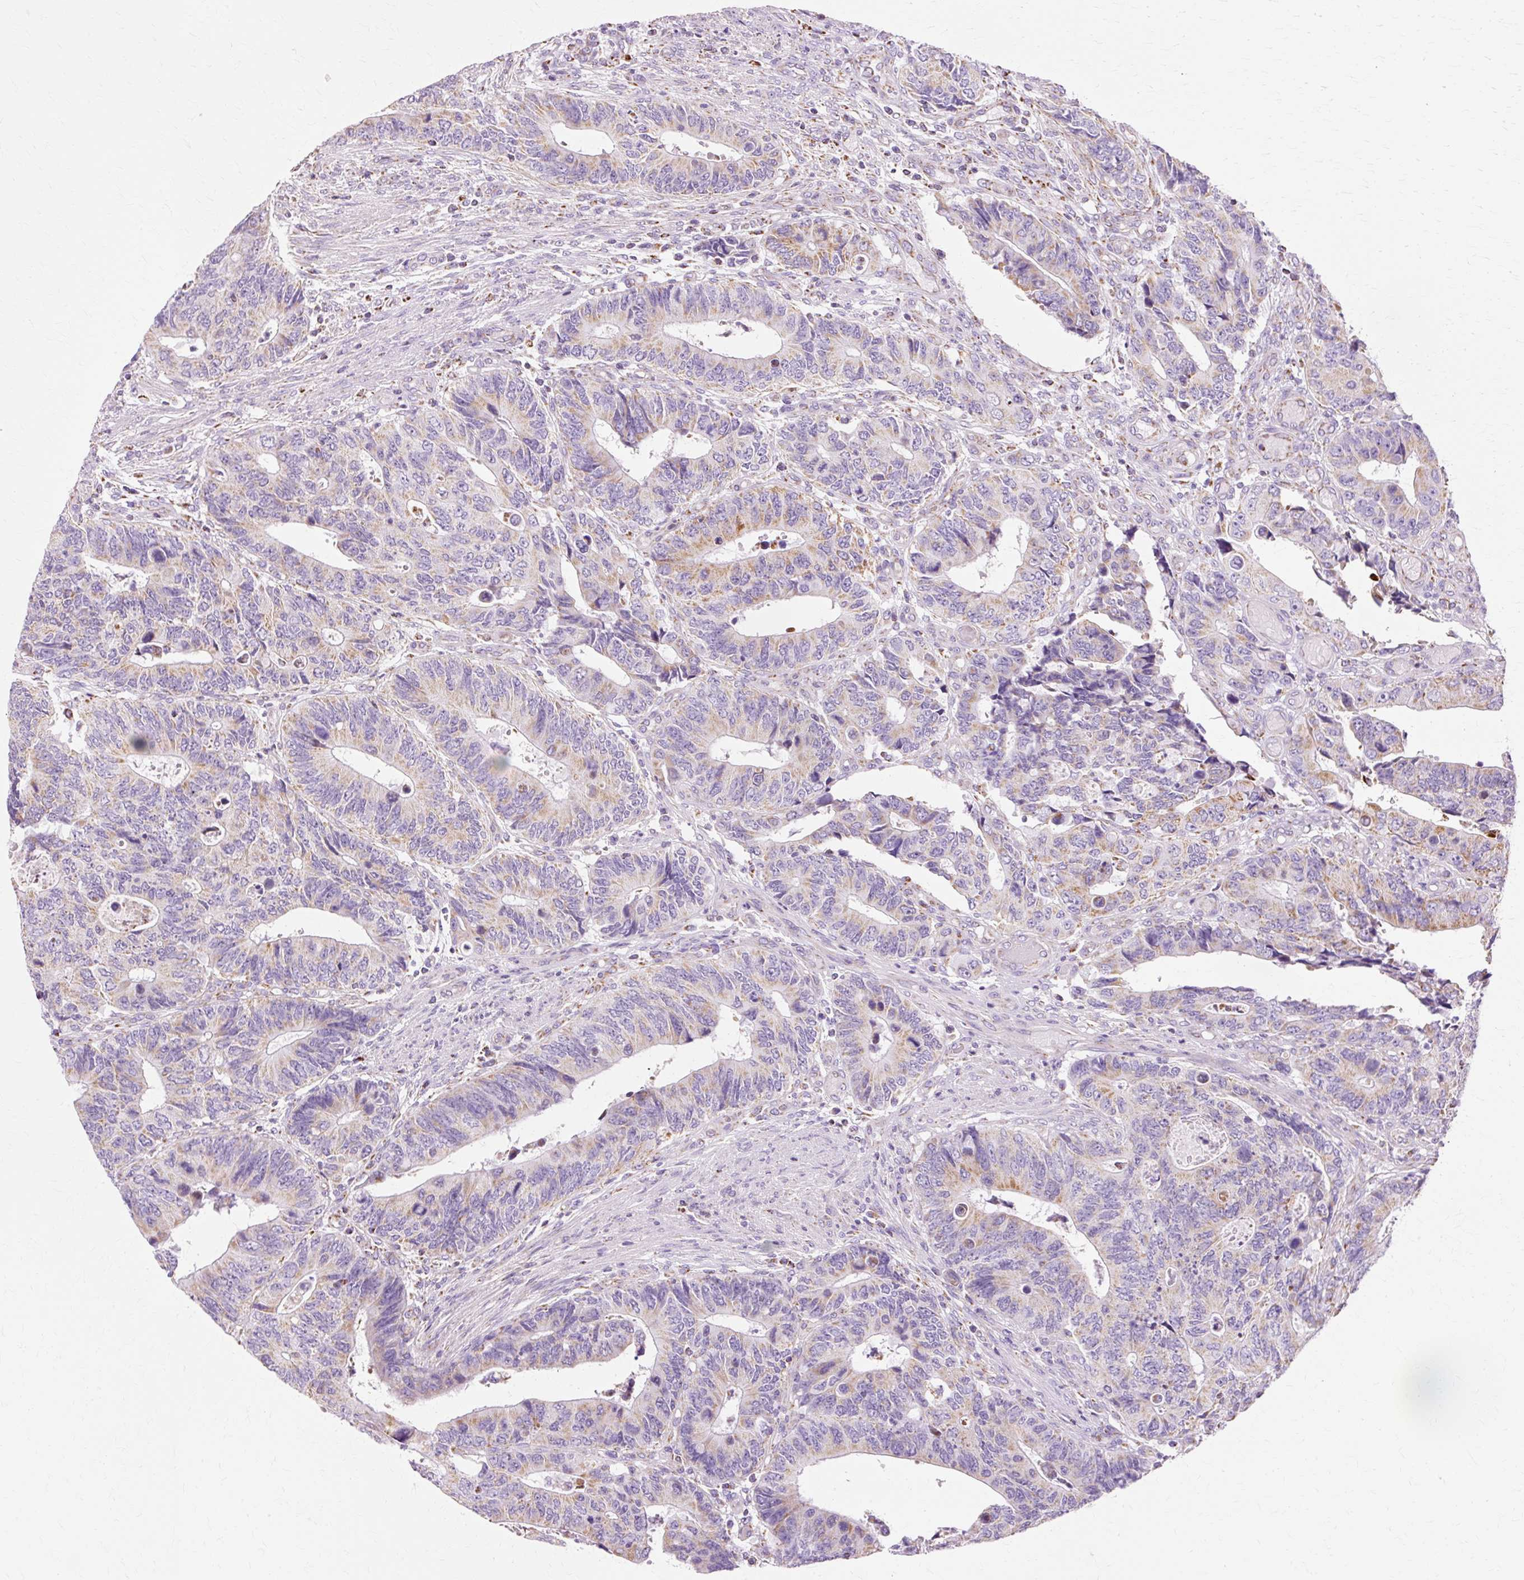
{"staining": {"intensity": "weak", "quantity": "25%-75%", "location": "cytoplasmic/membranous"}, "tissue": "colorectal cancer", "cell_type": "Tumor cells", "image_type": "cancer", "snomed": [{"axis": "morphology", "description": "Adenocarcinoma, NOS"}, {"axis": "topography", "description": "Colon"}], "caption": "DAB immunohistochemical staining of human adenocarcinoma (colorectal) exhibits weak cytoplasmic/membranous protein expression in about 25%-75% of tumor cells. Using DAB (brown) and hematoxylin (blue) stains, captured at high magnification using brightfield microscopy.", "gene": "ATP5PO", "patient": {"sex": "male", "age": 87}}